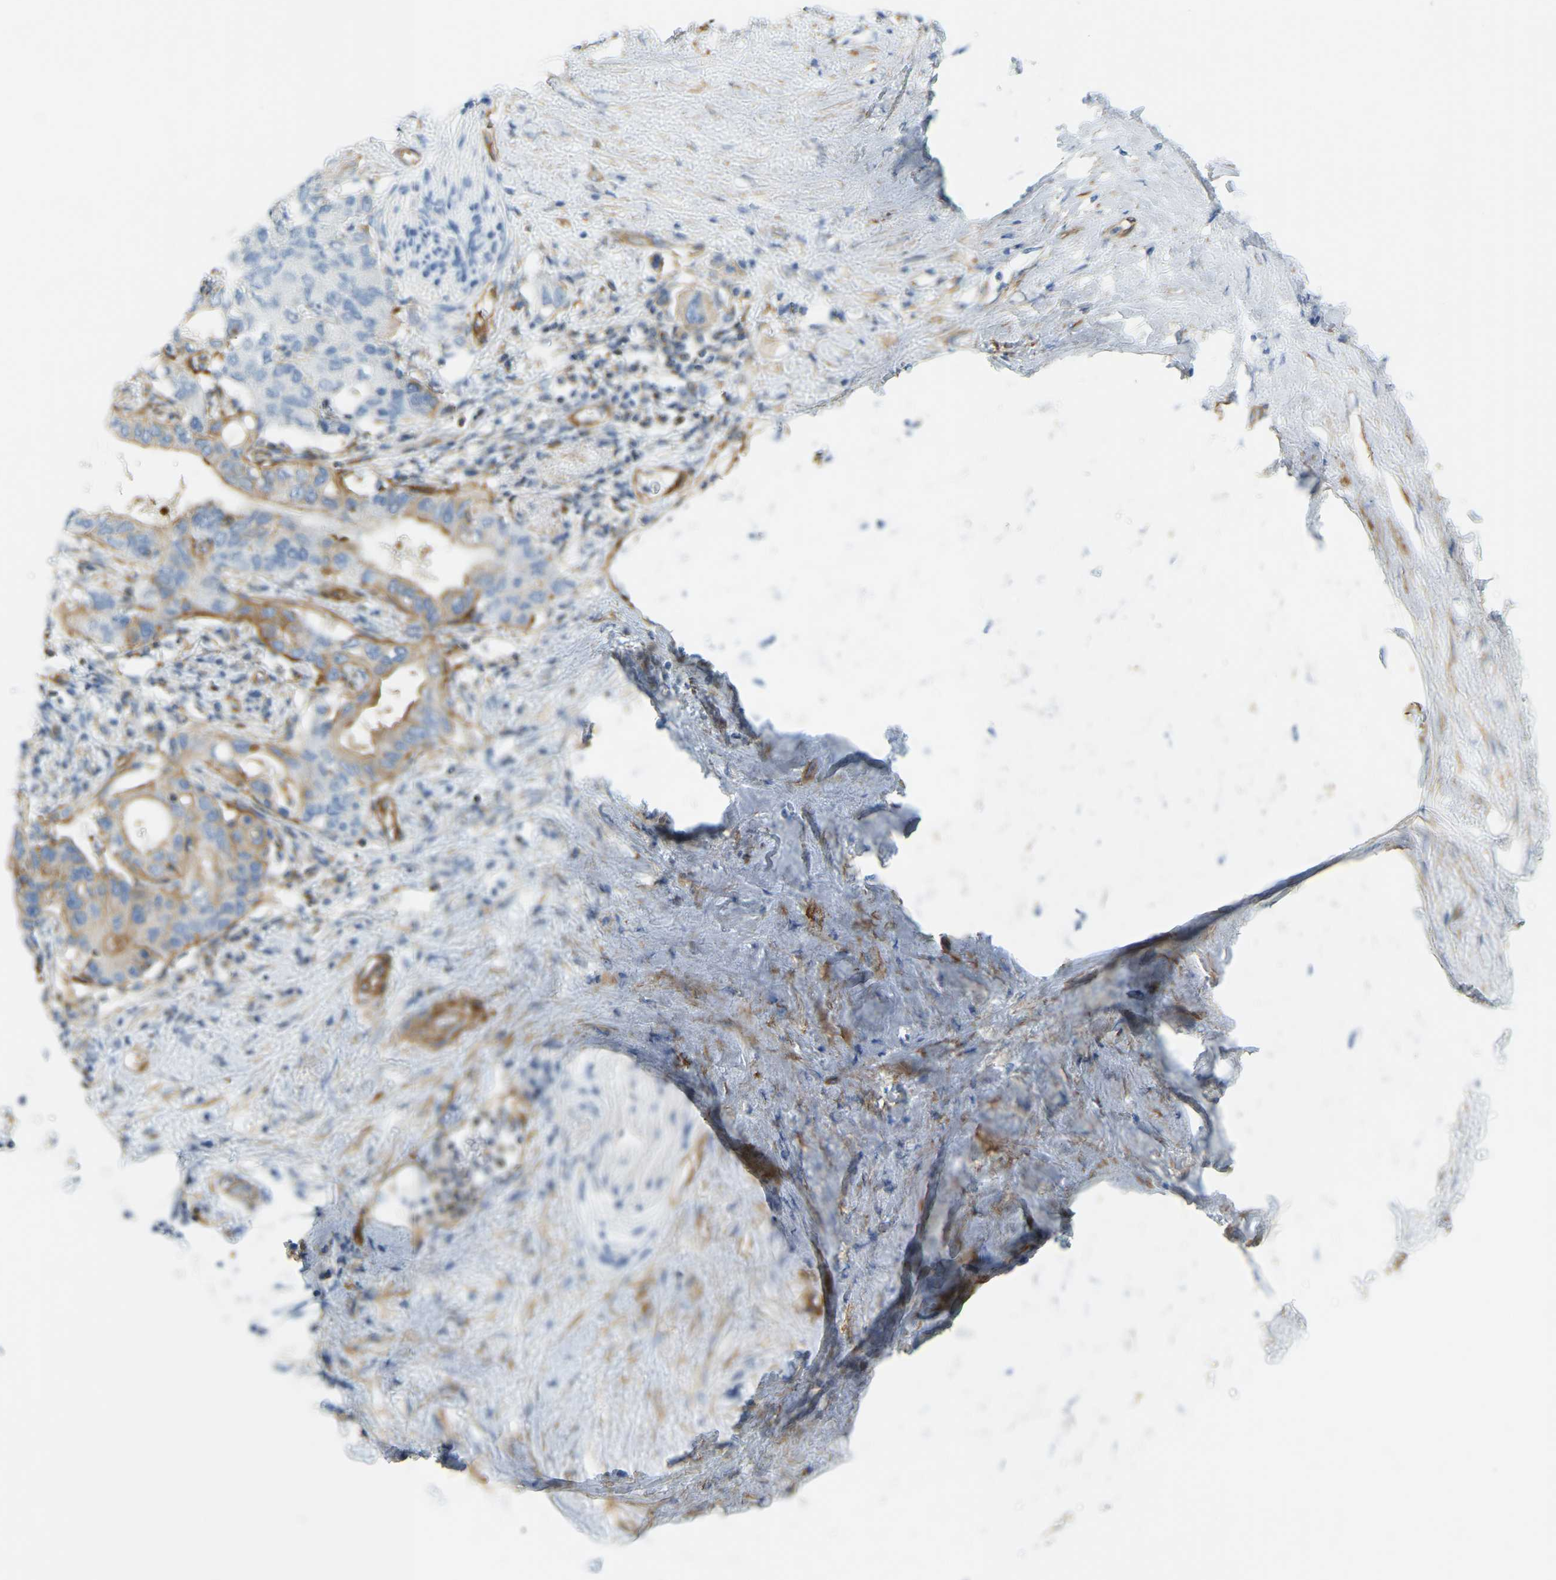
{"staining": {"intensity": "moderate", "quantity": "<25%", "location": "cytoplasmic/membranous"}, "tissue": "pancreatic cancer", "cell_type": "Tumor cells", "image_type": "cancer", "snomed": [{"axis": "morphology", "description": "Adenocarcinoma, NOS"}, {"axis": "topography", "description": "Pancreas"}], "caption": "An immunohistochemistry (IHC) photomicrograph of neoplastic tissue is shown. Protein staining in brown highlights moderate cytoplasmic/membranous positivity in pancreatic adenocarcinoma within tumor cells. The staining is performed using DAB (3,3'-diaminobenzidine) brown chromogen to label protein expression. The nuclei are counter-stained blue using hematoxylin.", "gene": "MYL3", "patient": {"sex": "female", "age": 56}}